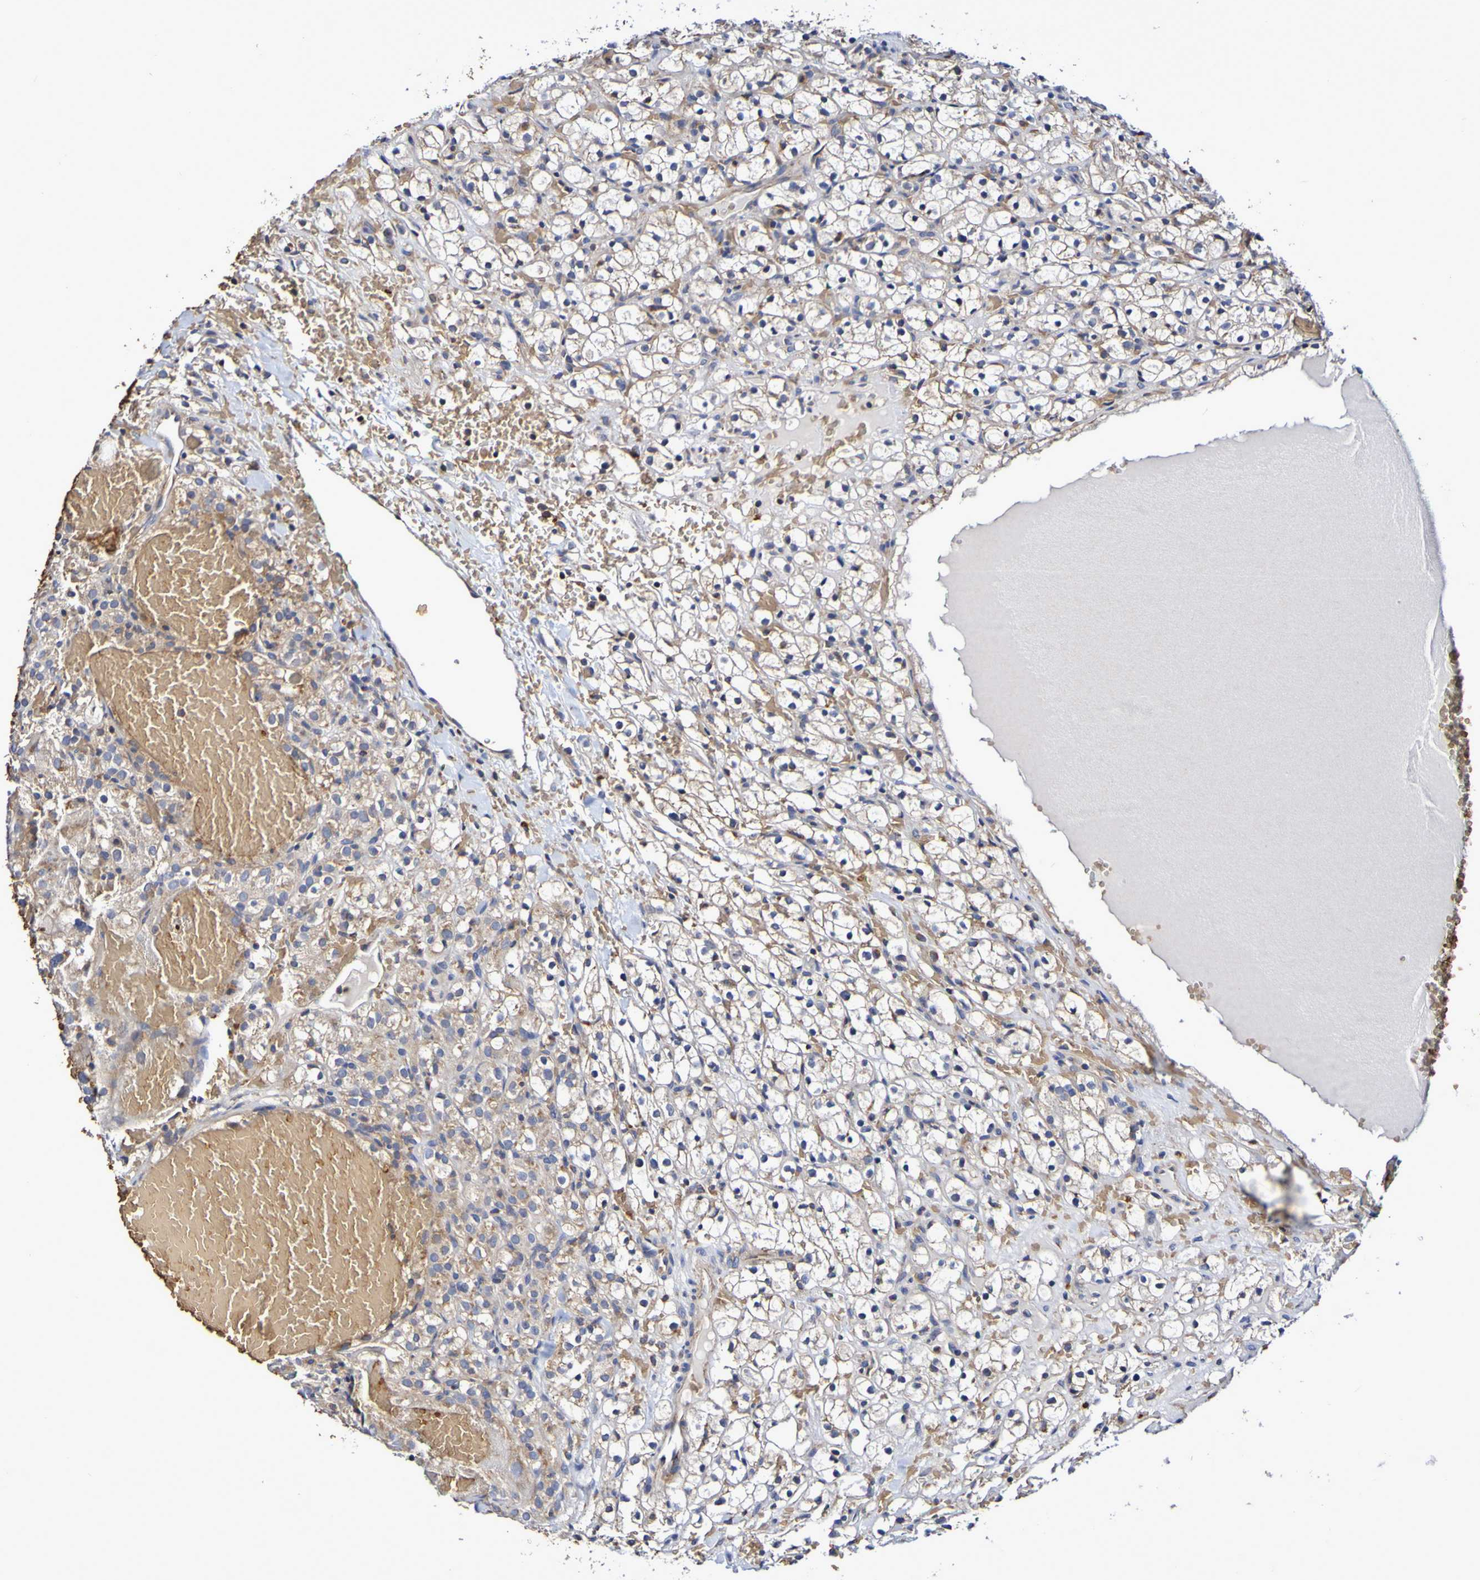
{"staining": {"intensity": "weak", "quantity": "<25%", "location": "cytoplasmic/membranous"}, "tissue": "renal cancer", "cell_type": "Tumor cells", "image_type": "cancer", "snomed": [{"axis": "morphology", "description": "Adenocarcinoma, NOS"}, {"axis": "topography", "description": "Kidney"}], "caption": "Tumor cells are negative for protein expression in human renal cancer.", "gene": "WNT4", "patient": {"sex": "male", "age": 61}}